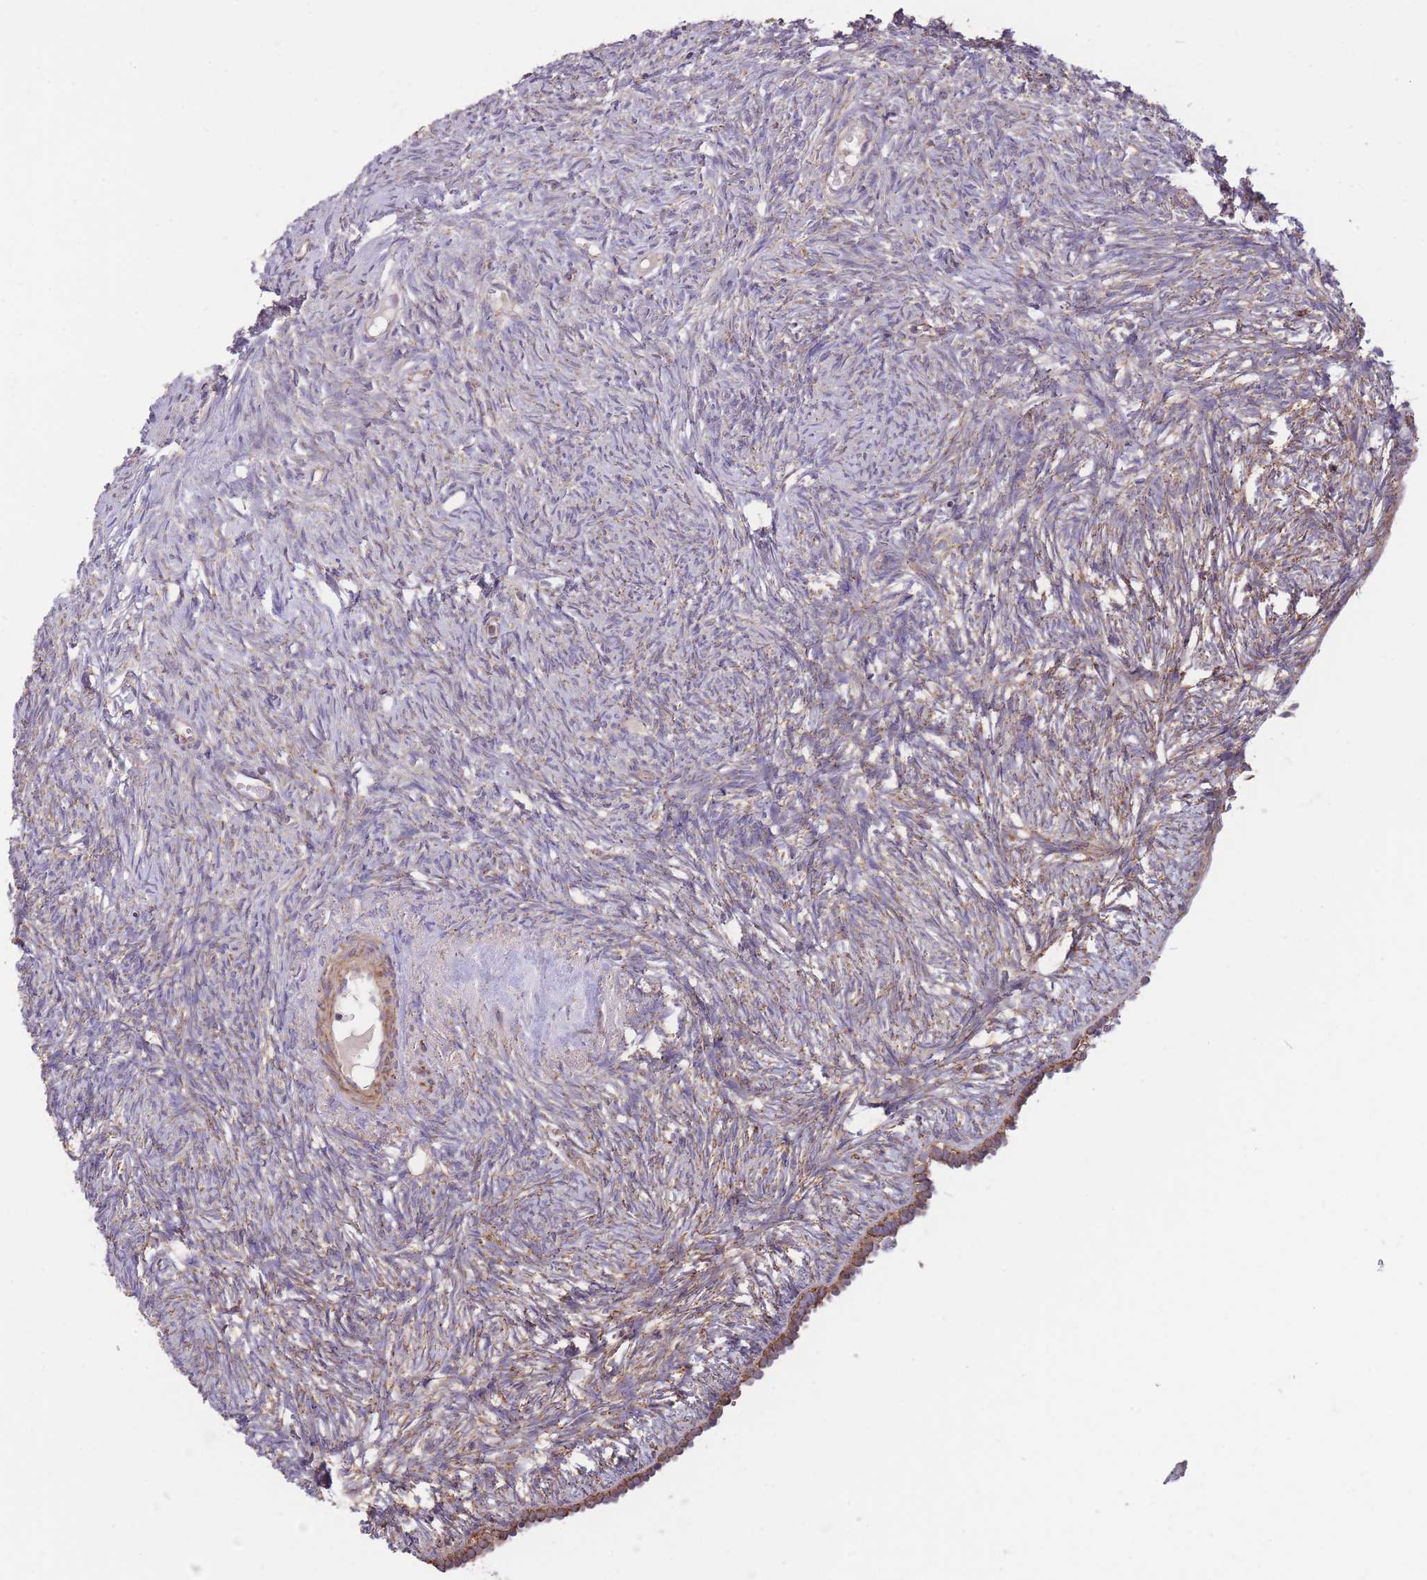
{"staining": {"intensity": "moderate", "quantity": ">75%", "location": "cytoplasmic/membranous"}, "tissue": "ovary", "cell_type": "Ovarian stroma cells", "image_type": "normal", "snomed": [{"axis": "morphology", "description": "Normal tissue, NOS"}, {"axis": "topography", "description": "Ovary"}], "caption": "Immunohistochemistry of normal human ovary demonstrates medium levels of moderate cytoplasmic/membranous staining in about >75% of ovarian stroma cells. (DAB (3,3'-diaminobenzidine) IHC, brown staining for protein, blue staining for nuclei).", "gene": "KIF16B", "patient": {"sex": "female", "age": 51}}